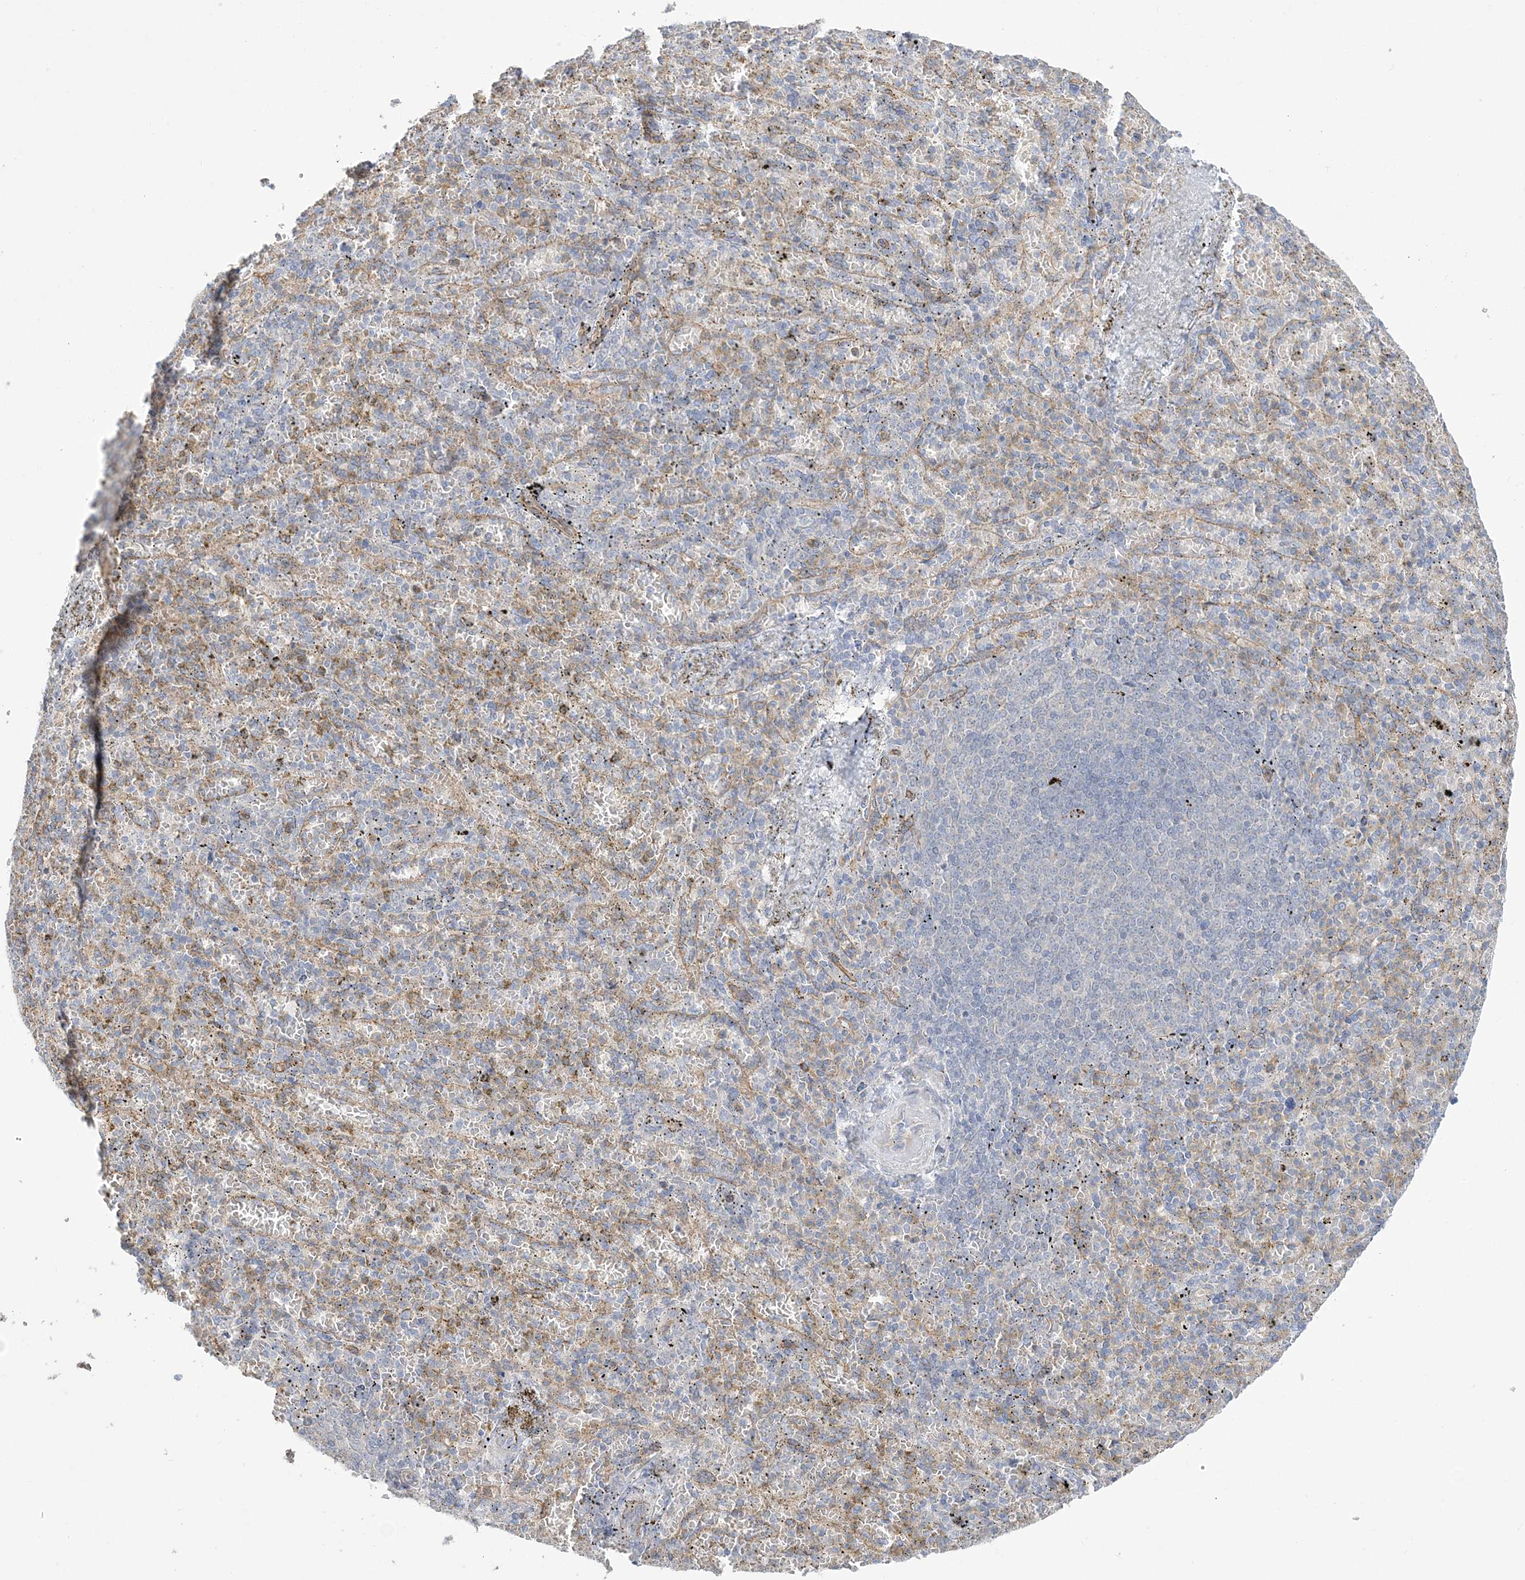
{"staining": {"intensity": "negative", "quantity": "none", "location": "none"}, "tissue": "spleen", "cell_type": "Cells in red pulp", "image_type": "normal", "snomed": [{"axis": "morphology", "description": "Normal tissue, NOS"}, {"axis": "topography", "description": "Spleen"}], "caption": "DAB immunohistochemical staining of normal spleen exhibits no significant expression in cells in red pulp. (DAB immunohistochemistry with hematoxylin counter stain).", "gene": "FARSB", "patient": {"sex": "female", "age": 74}}